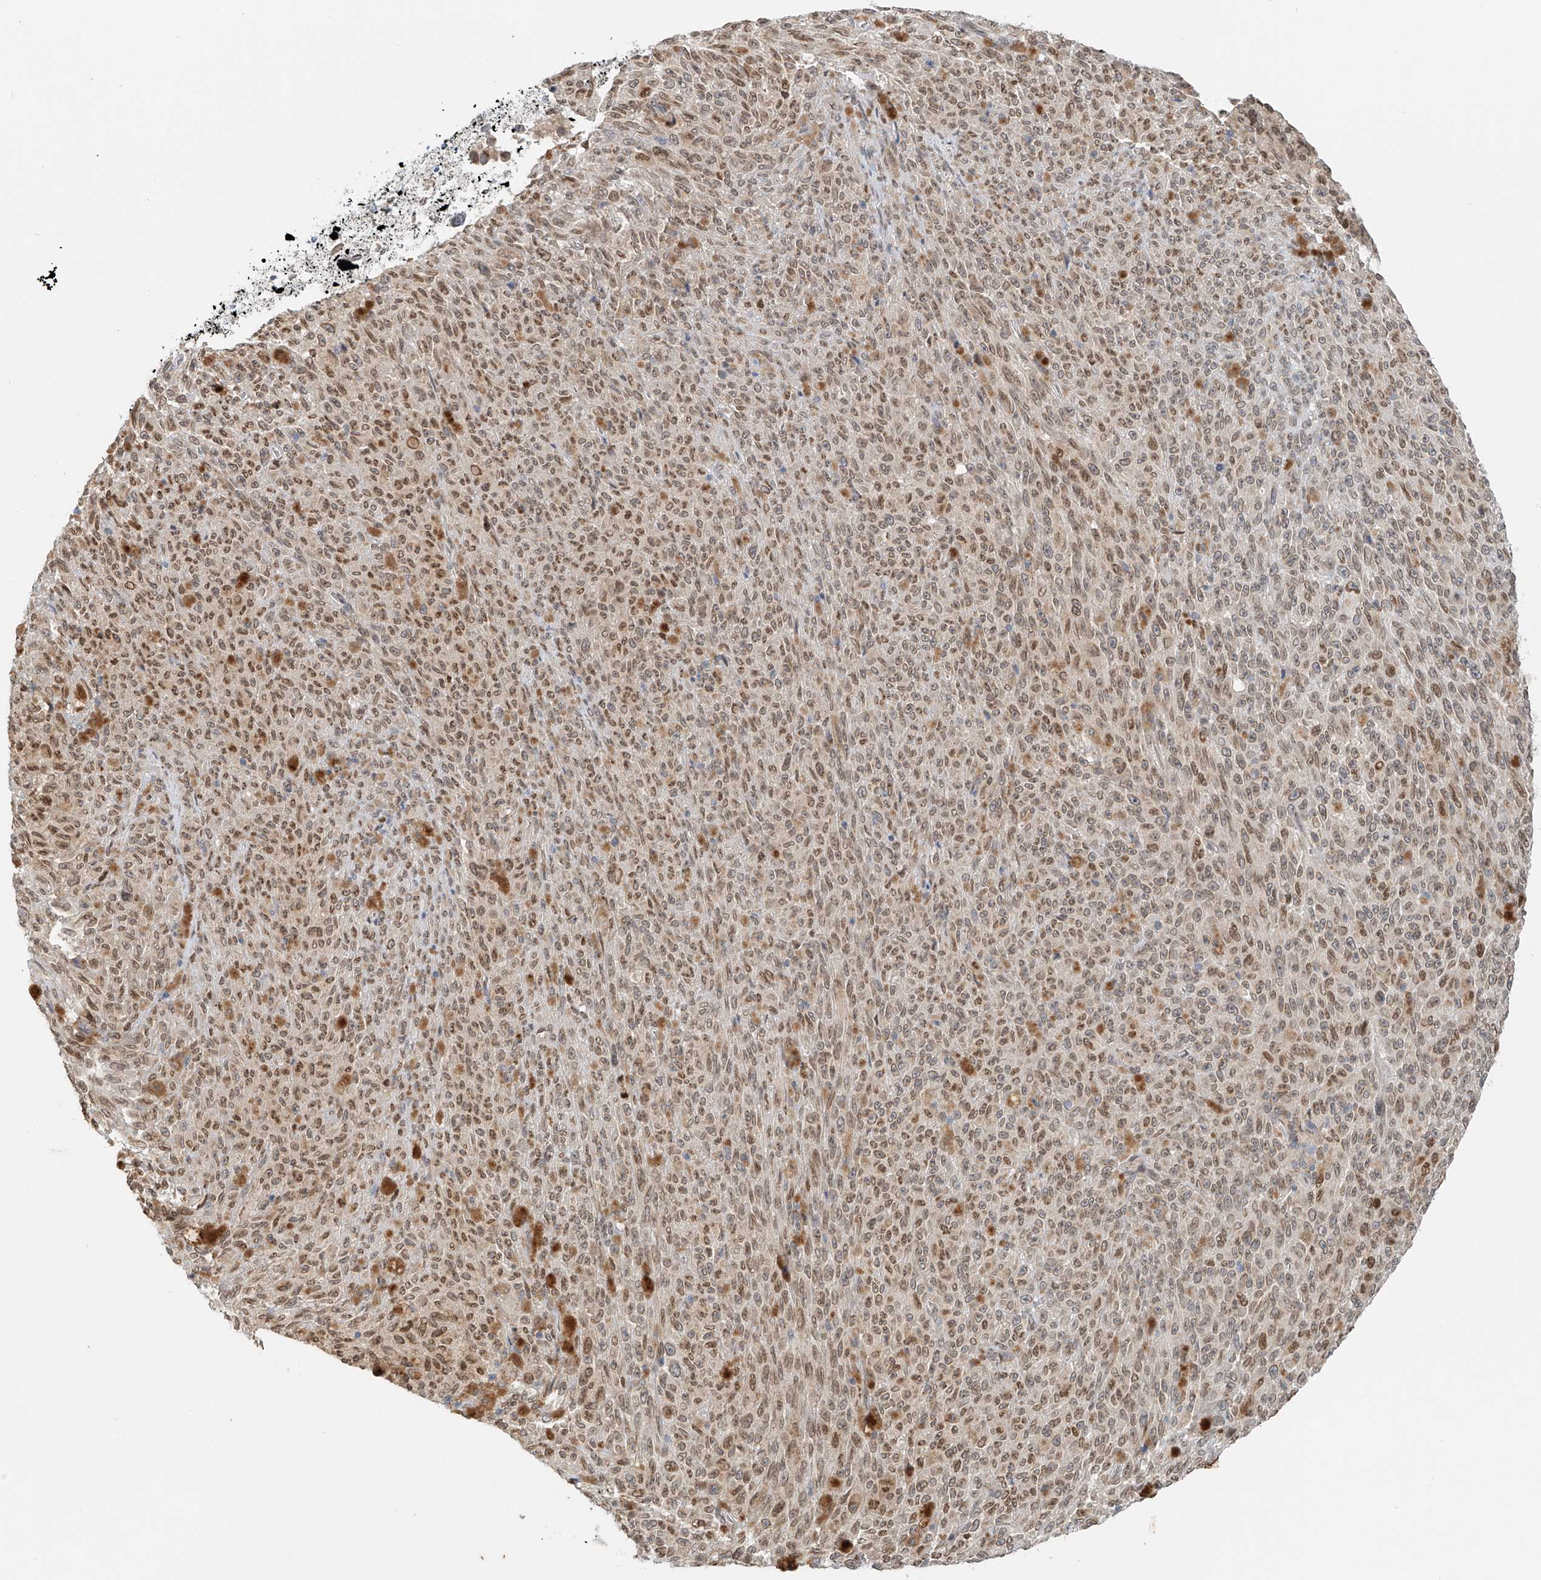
{"staining": {"intensity": "weak", "quantity": ">75%", "location": "cytoplasmic/membranous,nuclear"}, "tissue": "melanoma", "cell_type": "Tumor cells", "image_type": "cancer", "snomed": [{"axis": "morphology", "description": "Malignant melanoma, NOS"}, {"axis": "topography", "description": "Skin"}], "caption": "Tumor cells exhibit low levels of weak cytoplasmic/membranous and nuclear staining in about >75% of cells in human melanoma. The staining was performed using DAB (3,3'-diaminobenzidine) to visualize the protein expression in brown, while the nuclei were stained in blue with hematoxylin (Magnification: 20x).", "gene": "STARD9", "patient": {"sex": "female", "age": 82}}